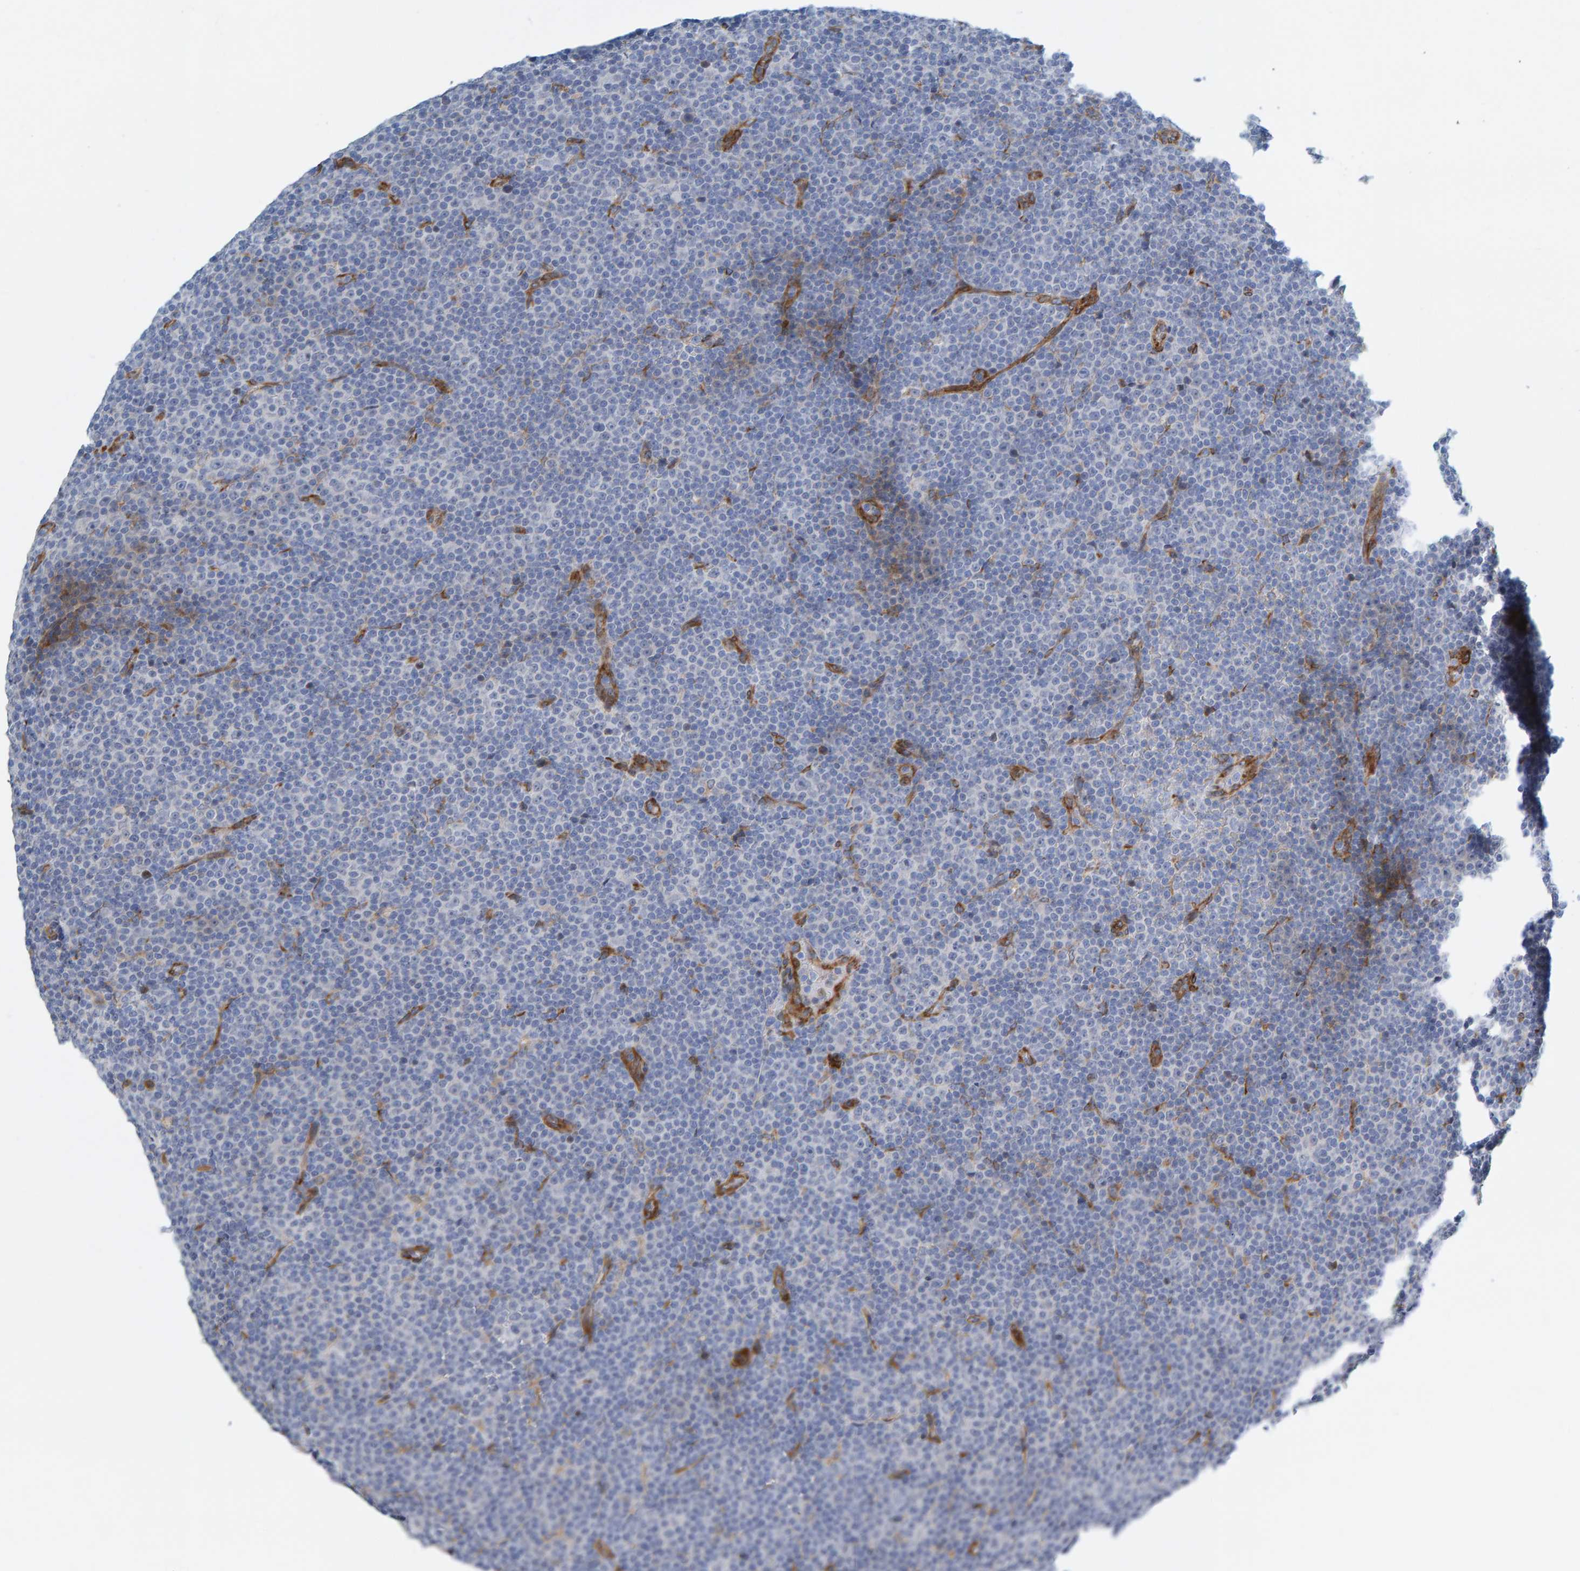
{"staining": {"intensity": "negative", "quantity": "none", "location": "none"}, "tissue": "lymphoma", "cell_type": "Tumor cells", "image_type": "cancer", "snomed": [{"axis": "morphology", "description": "Malignant lymphoma, non-Hodgkin's type, Low grade"}, {"axis": "topography", "description": "Lymph node"}], "caption": "Lymphoma was stained to show a protein in brown. There is no significant positivity in tumor cells.", "gene": "MMP16", "patient": {"sex": "female", "age": 67}}